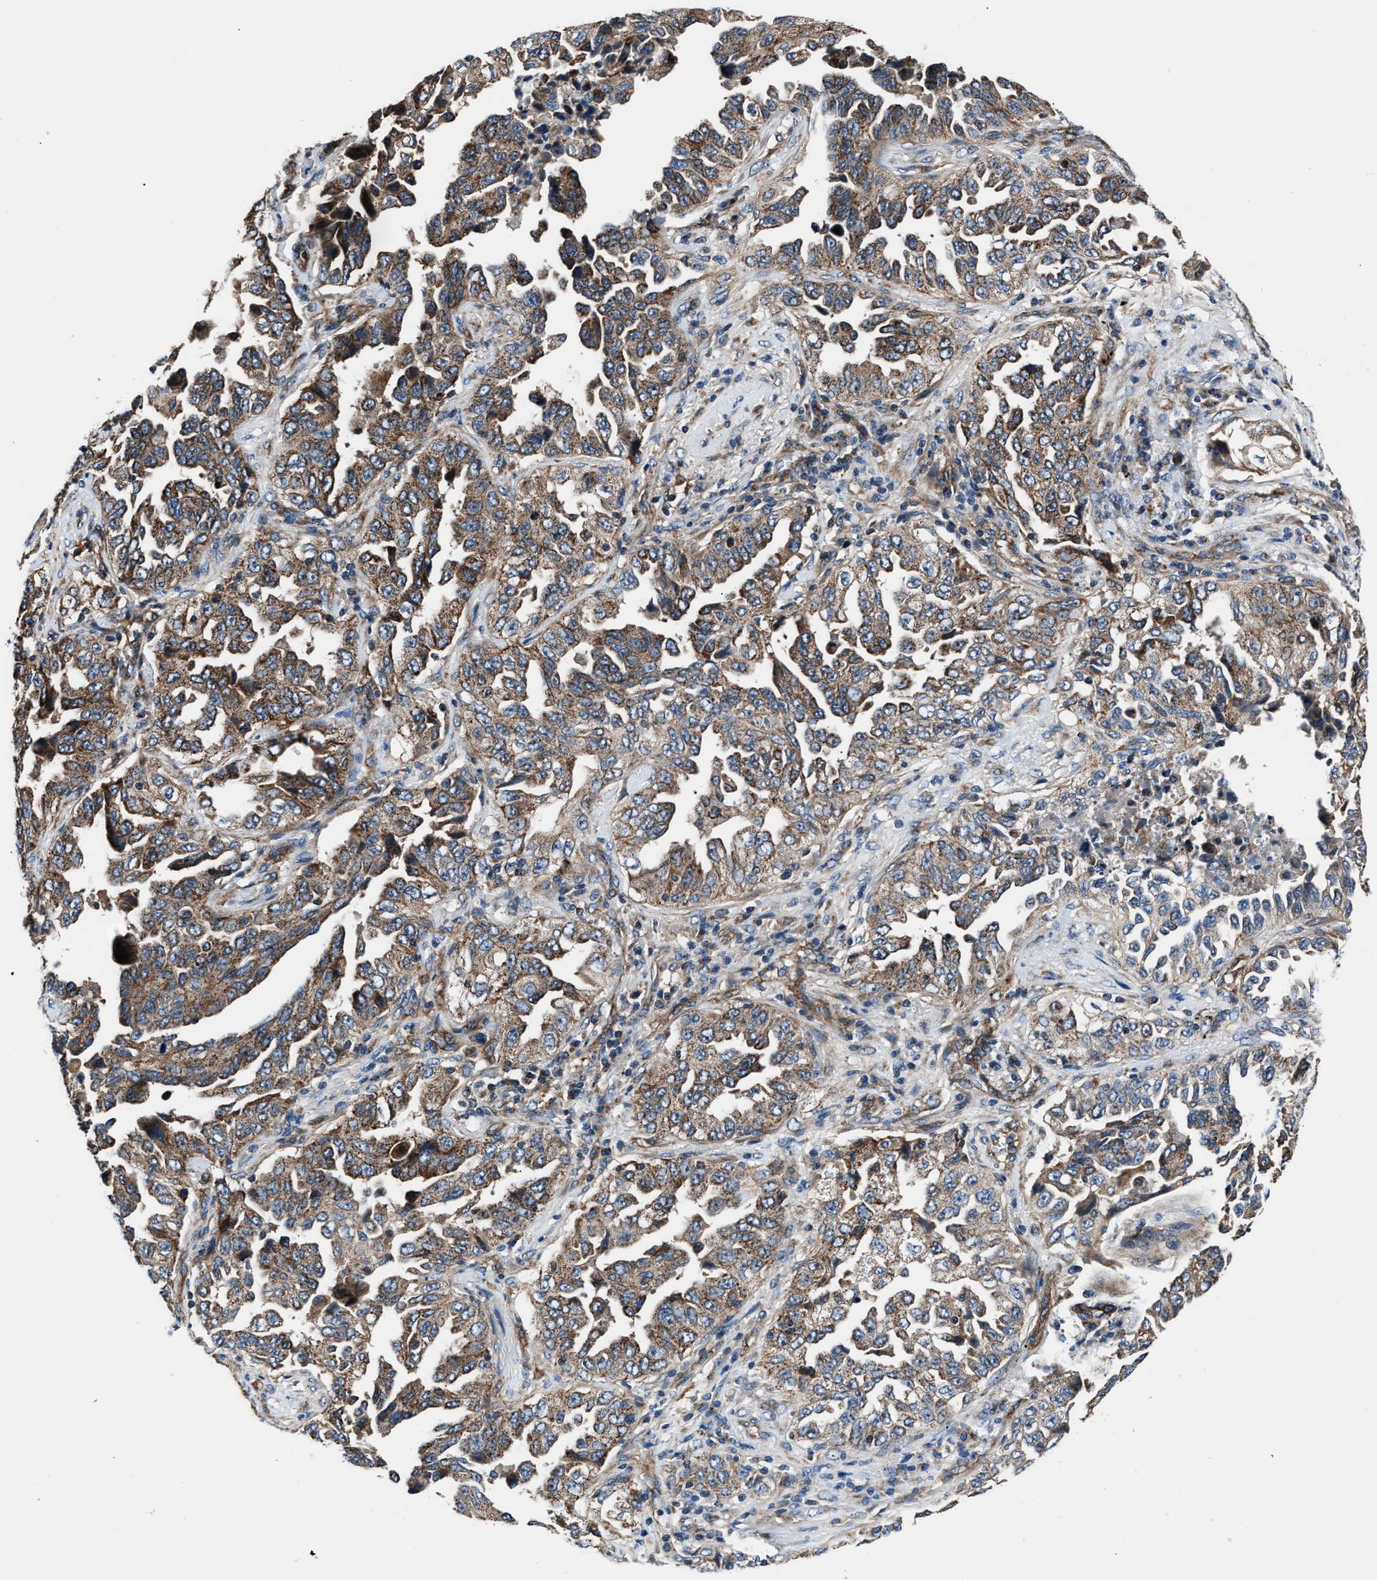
{"staining": {"intensity": "moderate", "quantity": ">75%", "location": "cytoplasmic/membranous"}, "tissue": "lung cancer", "cell_type": "Tumor cells", "image_type": "cancer", "snomed": [{"axis": "morphology", "description": "Adenocarcinoma, NOS"}, {"axis": "topography", "description": "Lung"}], "caption": "Moderate cytoplasmic/membranous positivity is identified in approximately >75% of tumor cells in adenocarcinoma (lung).", "gene": "GGCT", "patient": {"sex": "female", "age": 51}}